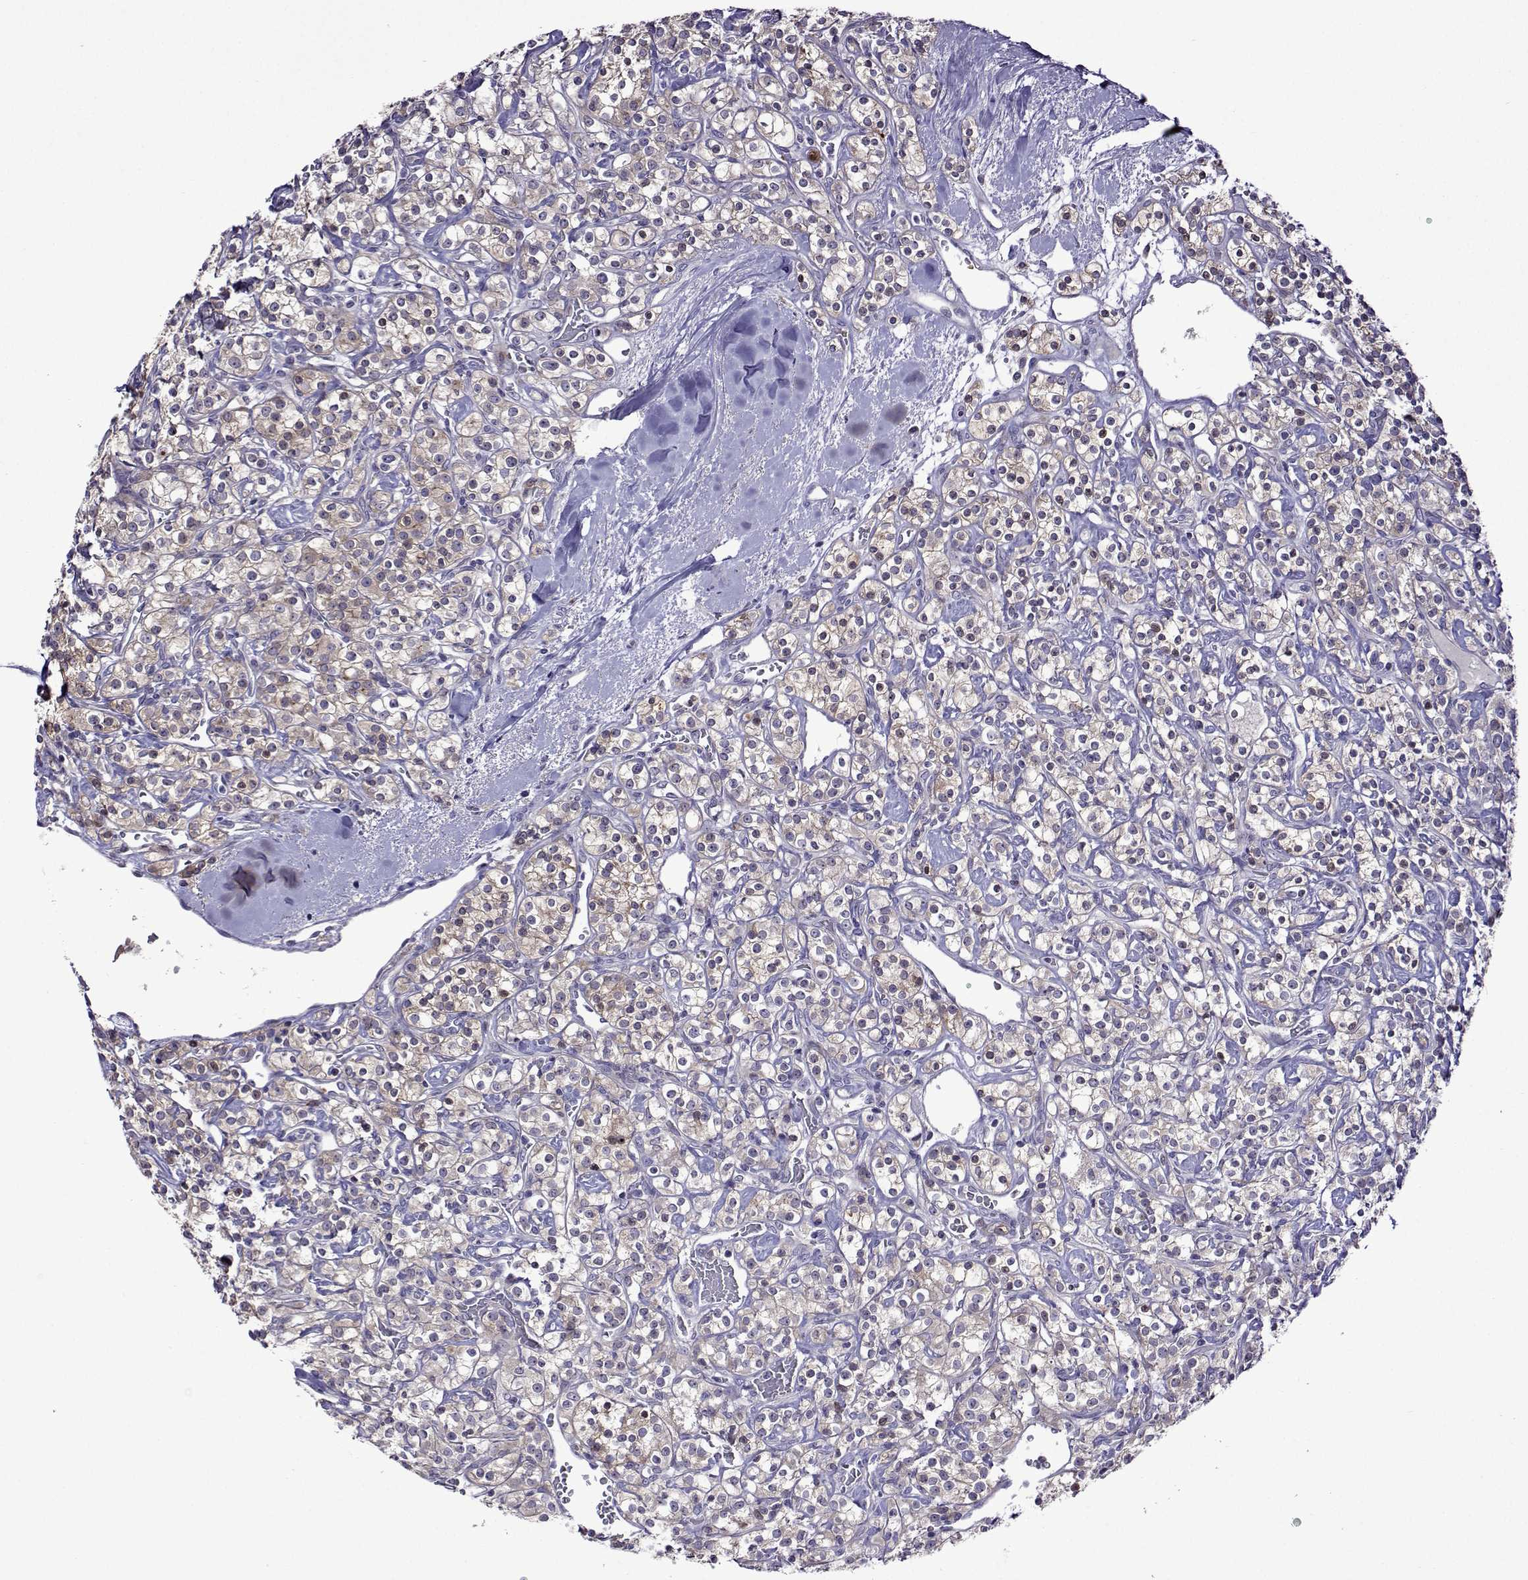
{"staining": {"intensity": "negative", "quantity": "none", "location": "none"}, "tissue": "renal cancer", "cell_type": "Tumor cells", "image_type": "cancer", "snomed": [{"axis": "morphology", "description": "Adenocarcinoma, NOS"}, {"axis": "topography", "description": "Kidney"}], "caption": "This micrograph is of renal adenocarcinoma stained with immunohistochemistry (IHC) to label a protein in brown with the nuclei are counter-stained blue. There is no positivity in tumor cells.", "gene": "SULT2A1", "patient": {"sex": "male", "age": 77}}